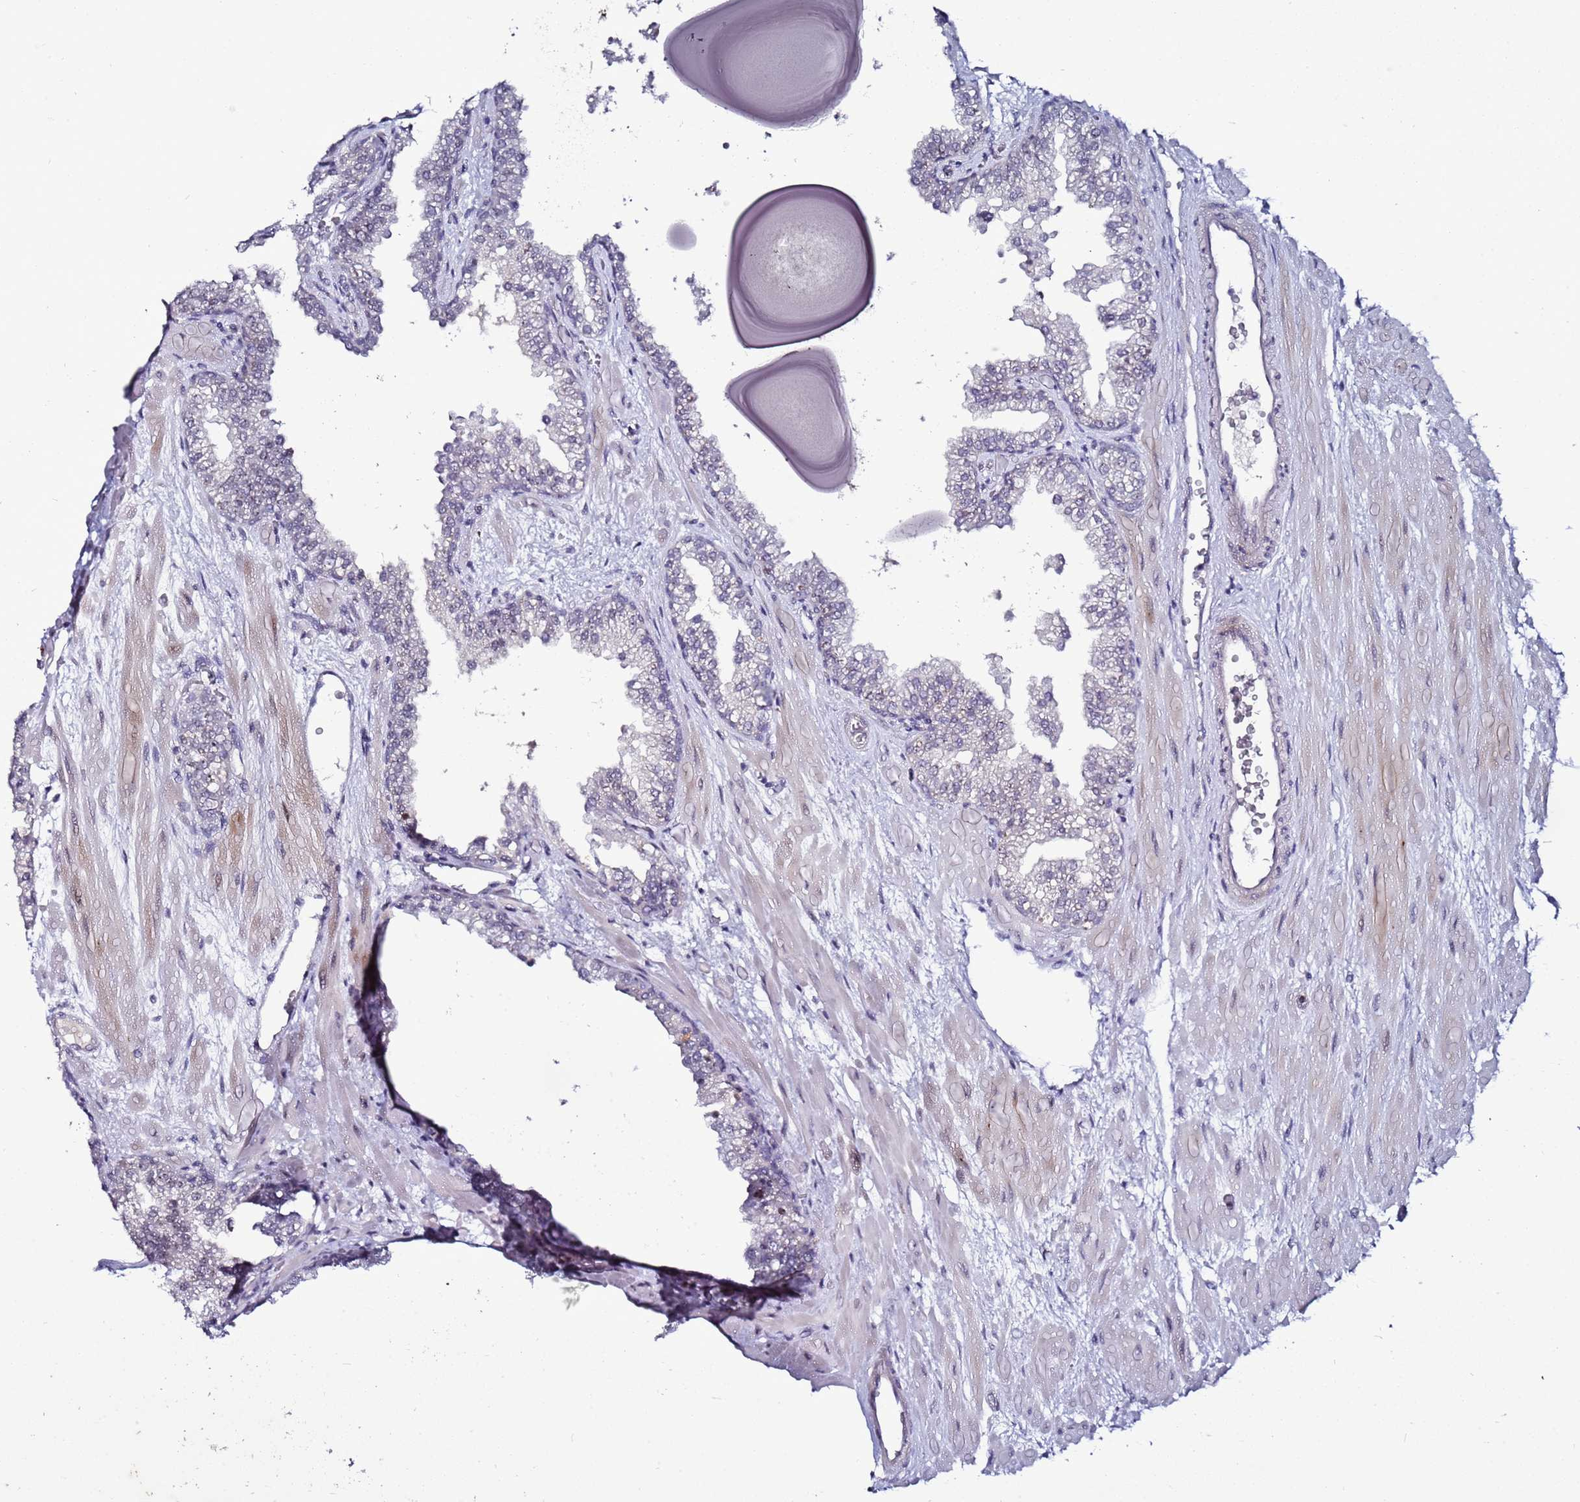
{"staining": {"intensity": "negative", "quantity": "none", "location": "none"}, "tissue": "prostate", "cell_type": "Glandular cells", "image_type": "normal", "snomed": [{"axis": "morphology", "description": "Normal tissue, NOS"}, {"axis": "topography", "description": "Prostate"}], "caption": "Image shows no protein staining in glandular cells of normal prostate.", "gene": "PSMA7", "patient": {"sex": "male", "age": 48}}